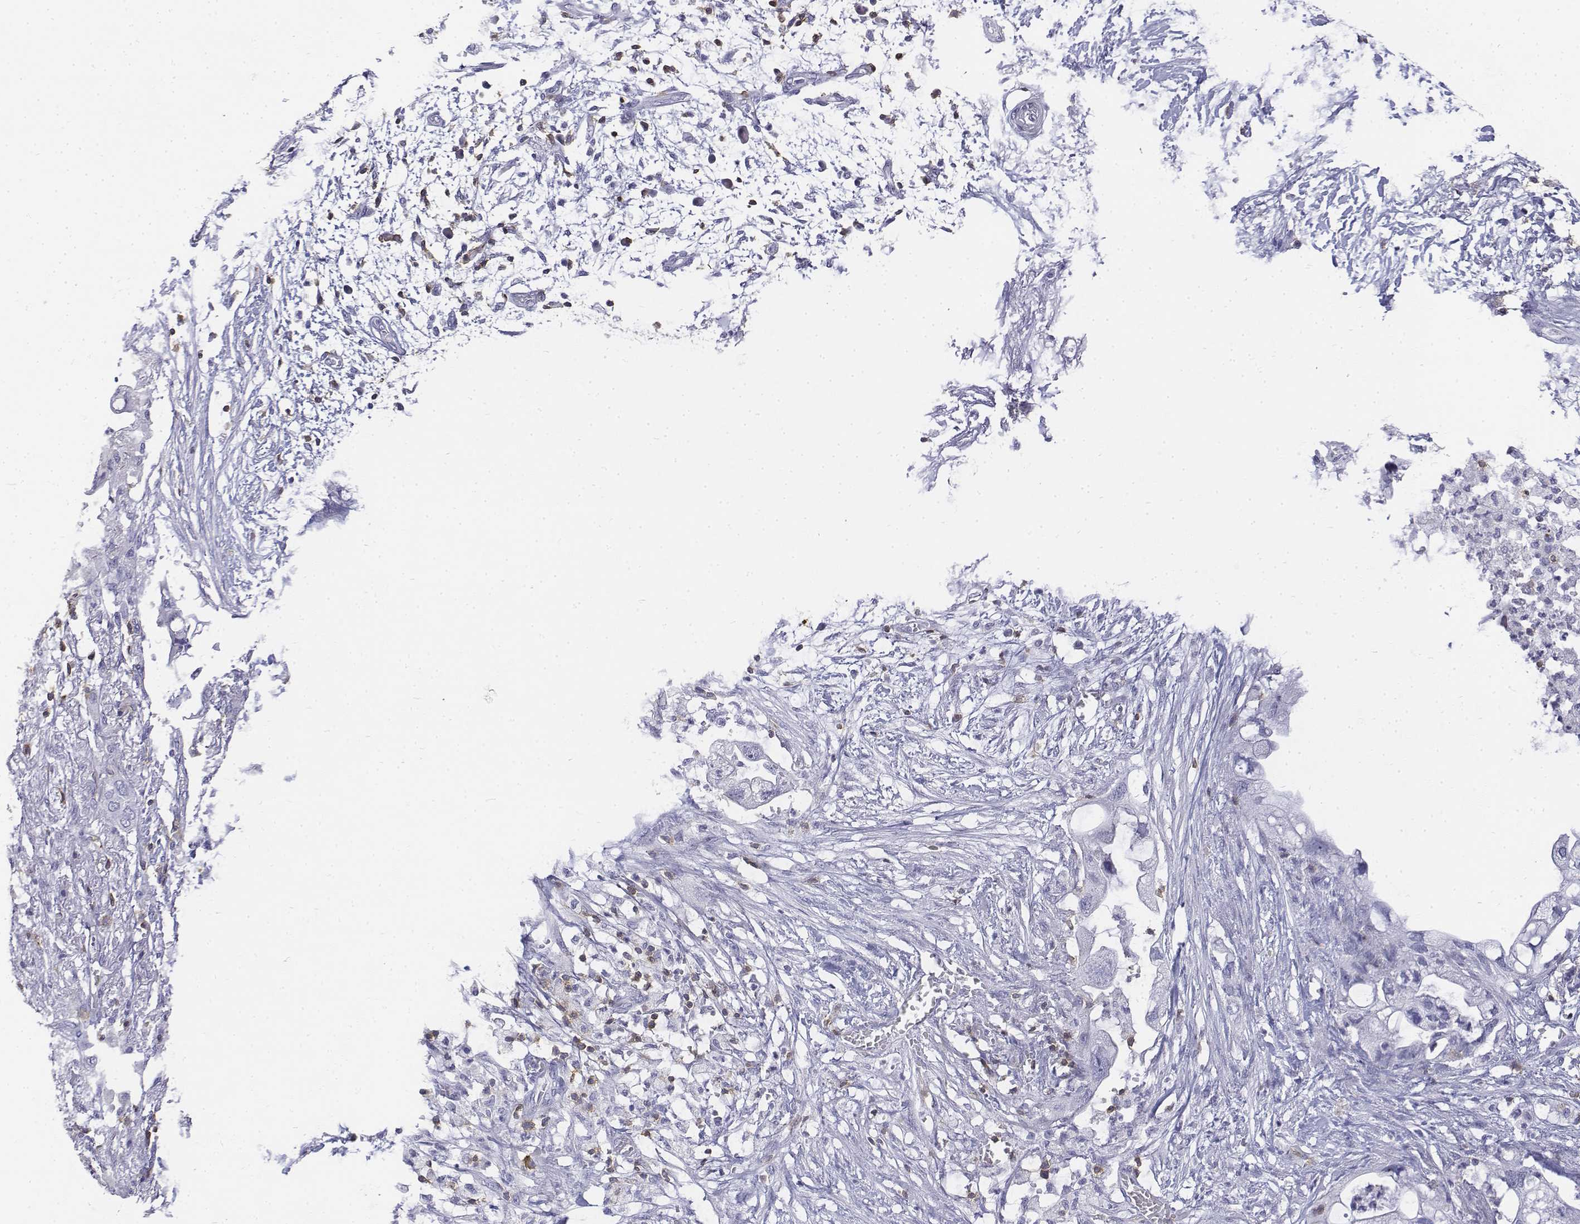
{"staining": {"intensity": "negative", "quantity": "none", "location": "none"}, "tissue": "pancreatic cancer", "cell_type": "Tumor cells", "image_type": "cancer", "snomed": [{"axis": "morphology", "description": "Adenocarcinoma, NOS"}, {"axis": "topography", "description": "Pancreas"}], "caption": "Human pancreatic cancer stained for a protein using immunohistochemistry (IHC) exhibits no expression in tumor cells.", "gene": "CD3E", "patient": {"sex": "female", "age": 72}}